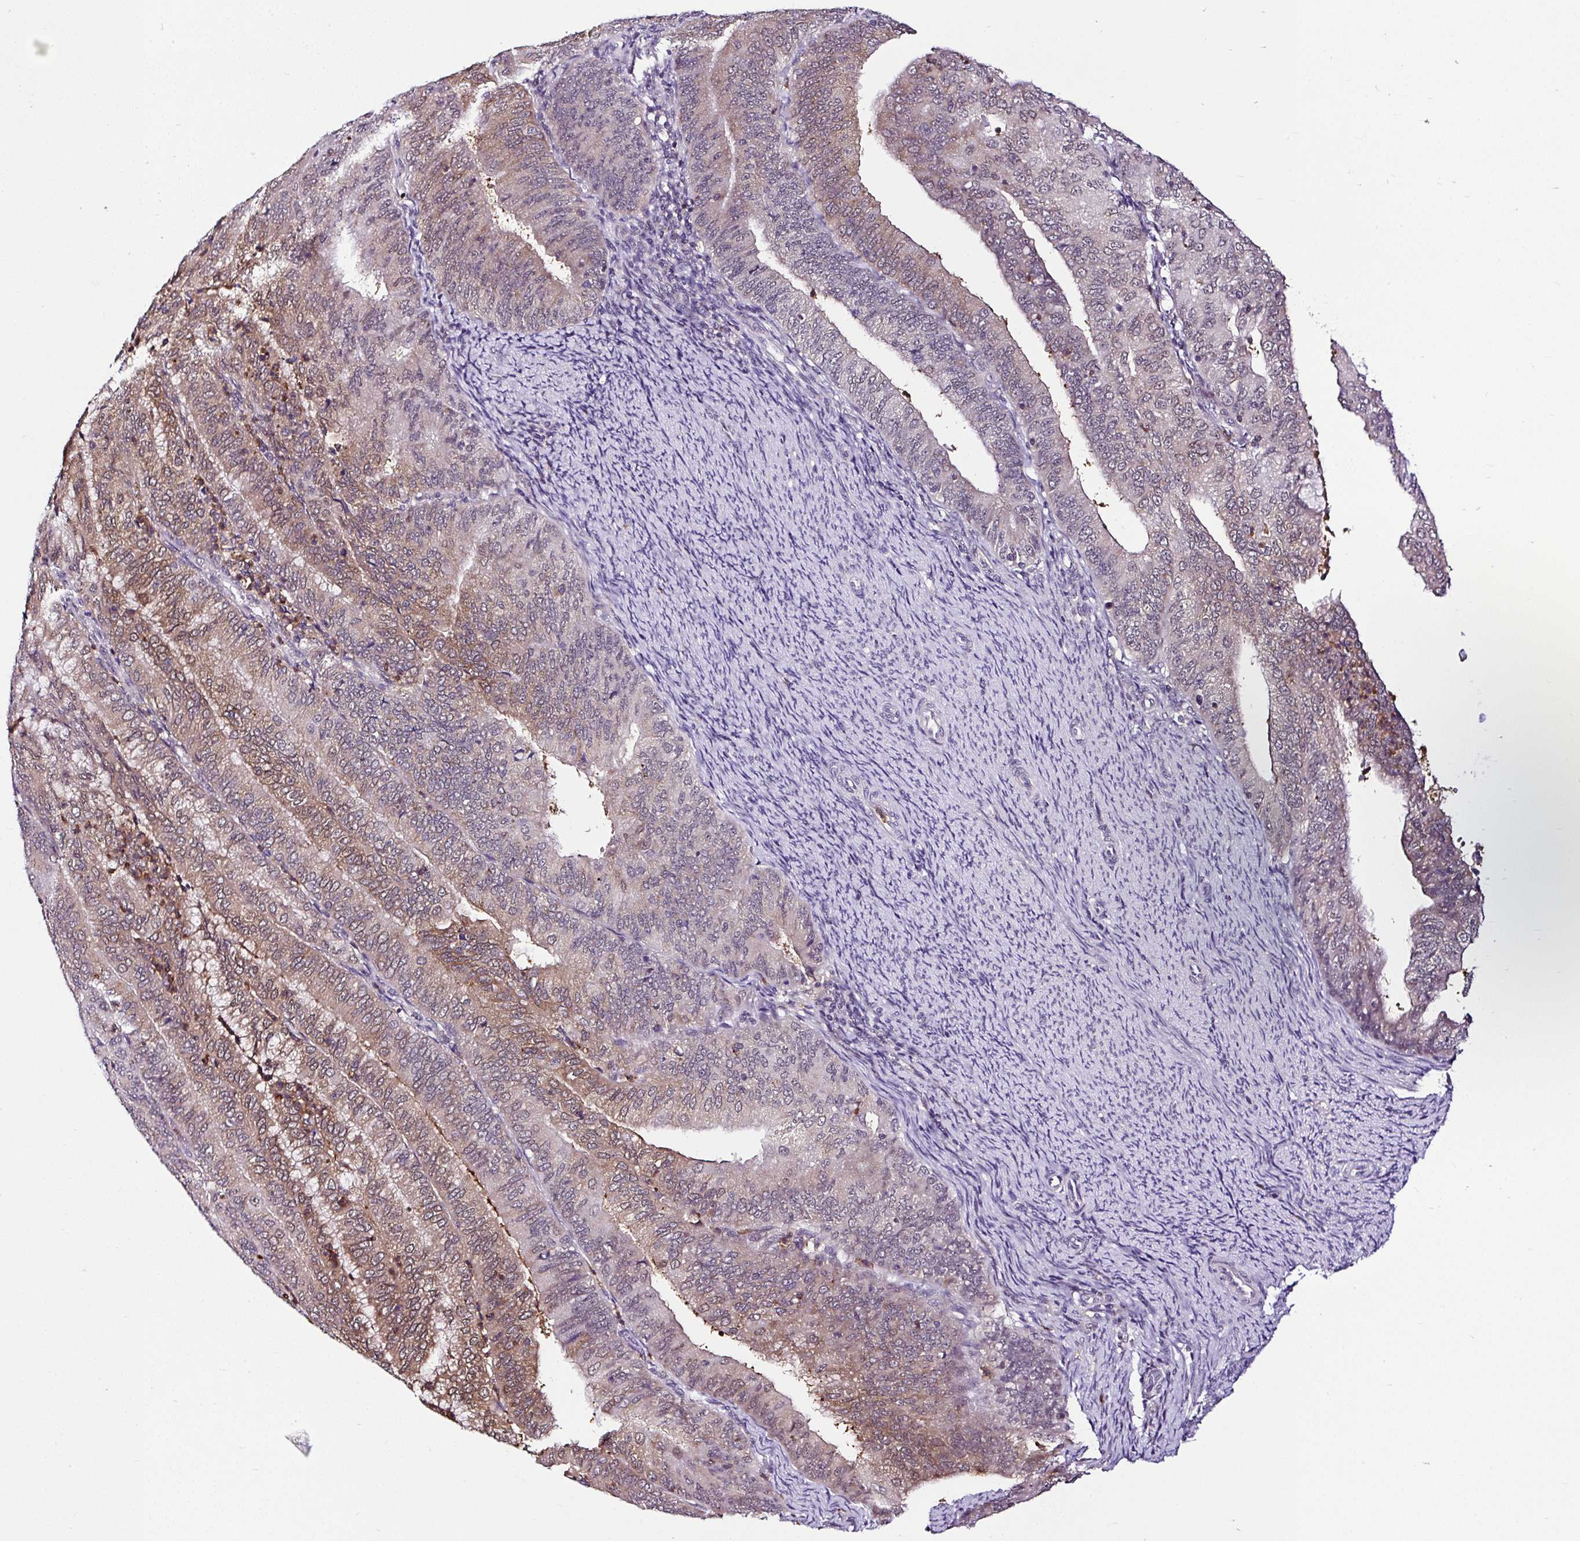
{"staining": {"intensity": "moderate", "quantity": "25%-75%", "location": "cytoplasmic/membranous,nuclear"}, "tissue": "endometrial cancer", "cell_type": "Tumor cells", "image_type": "cancer", "snomed": [{"axis": "morphology", "description": "Adenocarcinoma, NOS"}, {"axis": "topography", "description": "Endometrium"}], "caption": "This photomicrograph exhibits immunohistochemistry staining of adenocarcinoma (endometrial), with medium moderate cytoplasmic/membranous and nuclear expression in about 25%-75% of tumor cells.", "gene": "PIN4", "patient": {"sex": "female", "age": 57}}